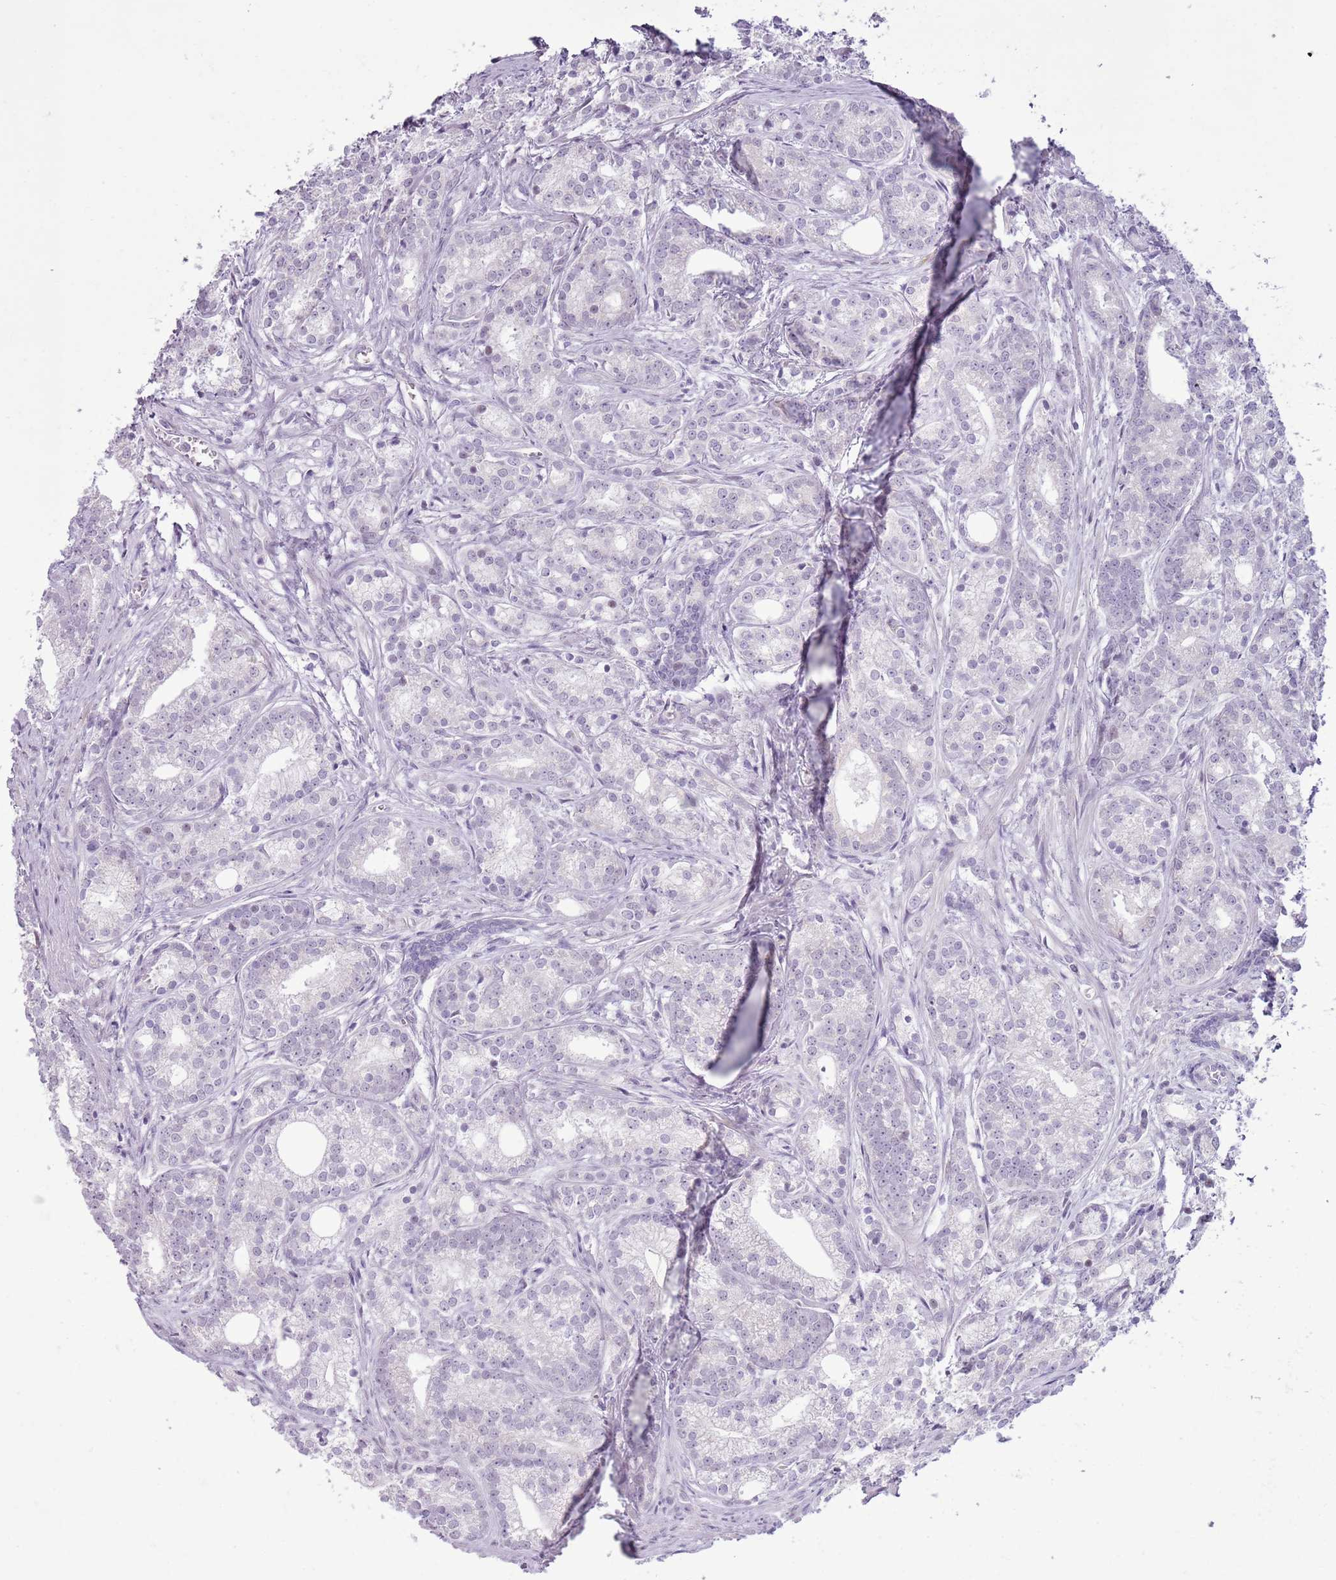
{"staining": {"intensity": "negative", "quantity": "none", "location": "none"}, "tissue": "prostate cancer", "cell_type": "Tumor cells", "image_type": "cancer", "snomed": [{"axis": "morphology", "description": "Adenocarcinoma, Low grade"}, {"axis": "topography", "description": "Prostate"}], "caption": "IHC photomicrograph of human prostate adenocarcinoma (low-grade) stained for a protein (brown), which exhibits no expression in tumor cells.", "gene": "RPL3L", "patient": {"sex": "male", "age": 71}}